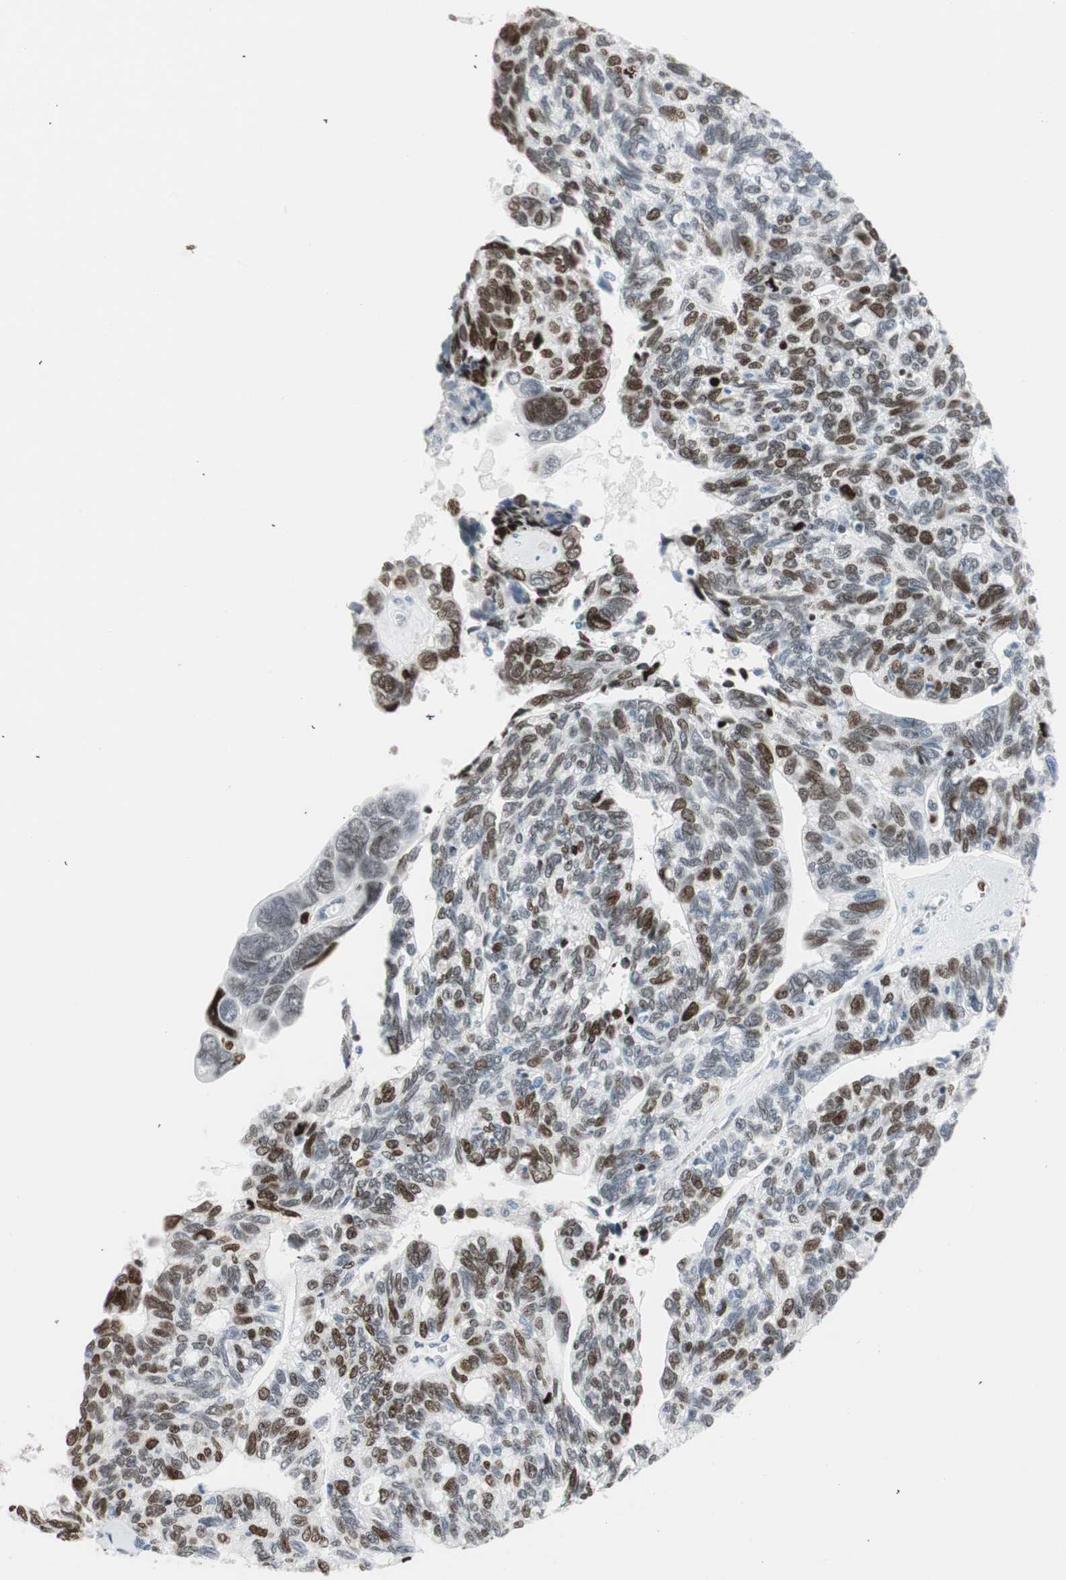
{"staining": {"intensity": "moderate", "quantity": "25%-75%", "location": "nuclear"}, "tissue": "ovarian cancer", "cell_type": "Tumor cells", "image_type": "cancer", "snomed": [{"axis": "morphology", "description": "Cystadenocarcinoma, serous, NOS"}, {"axis": "topography", "description": "Ovary"}], "caption": "This is a histology image of immunohistochemistry staining of ovarian serous cystadenocarcinoma, which shows moderate positivity in the nuclear of tumor cells.", "gene": "EZH2", "patient": {"sex": "female", "age": 79}}